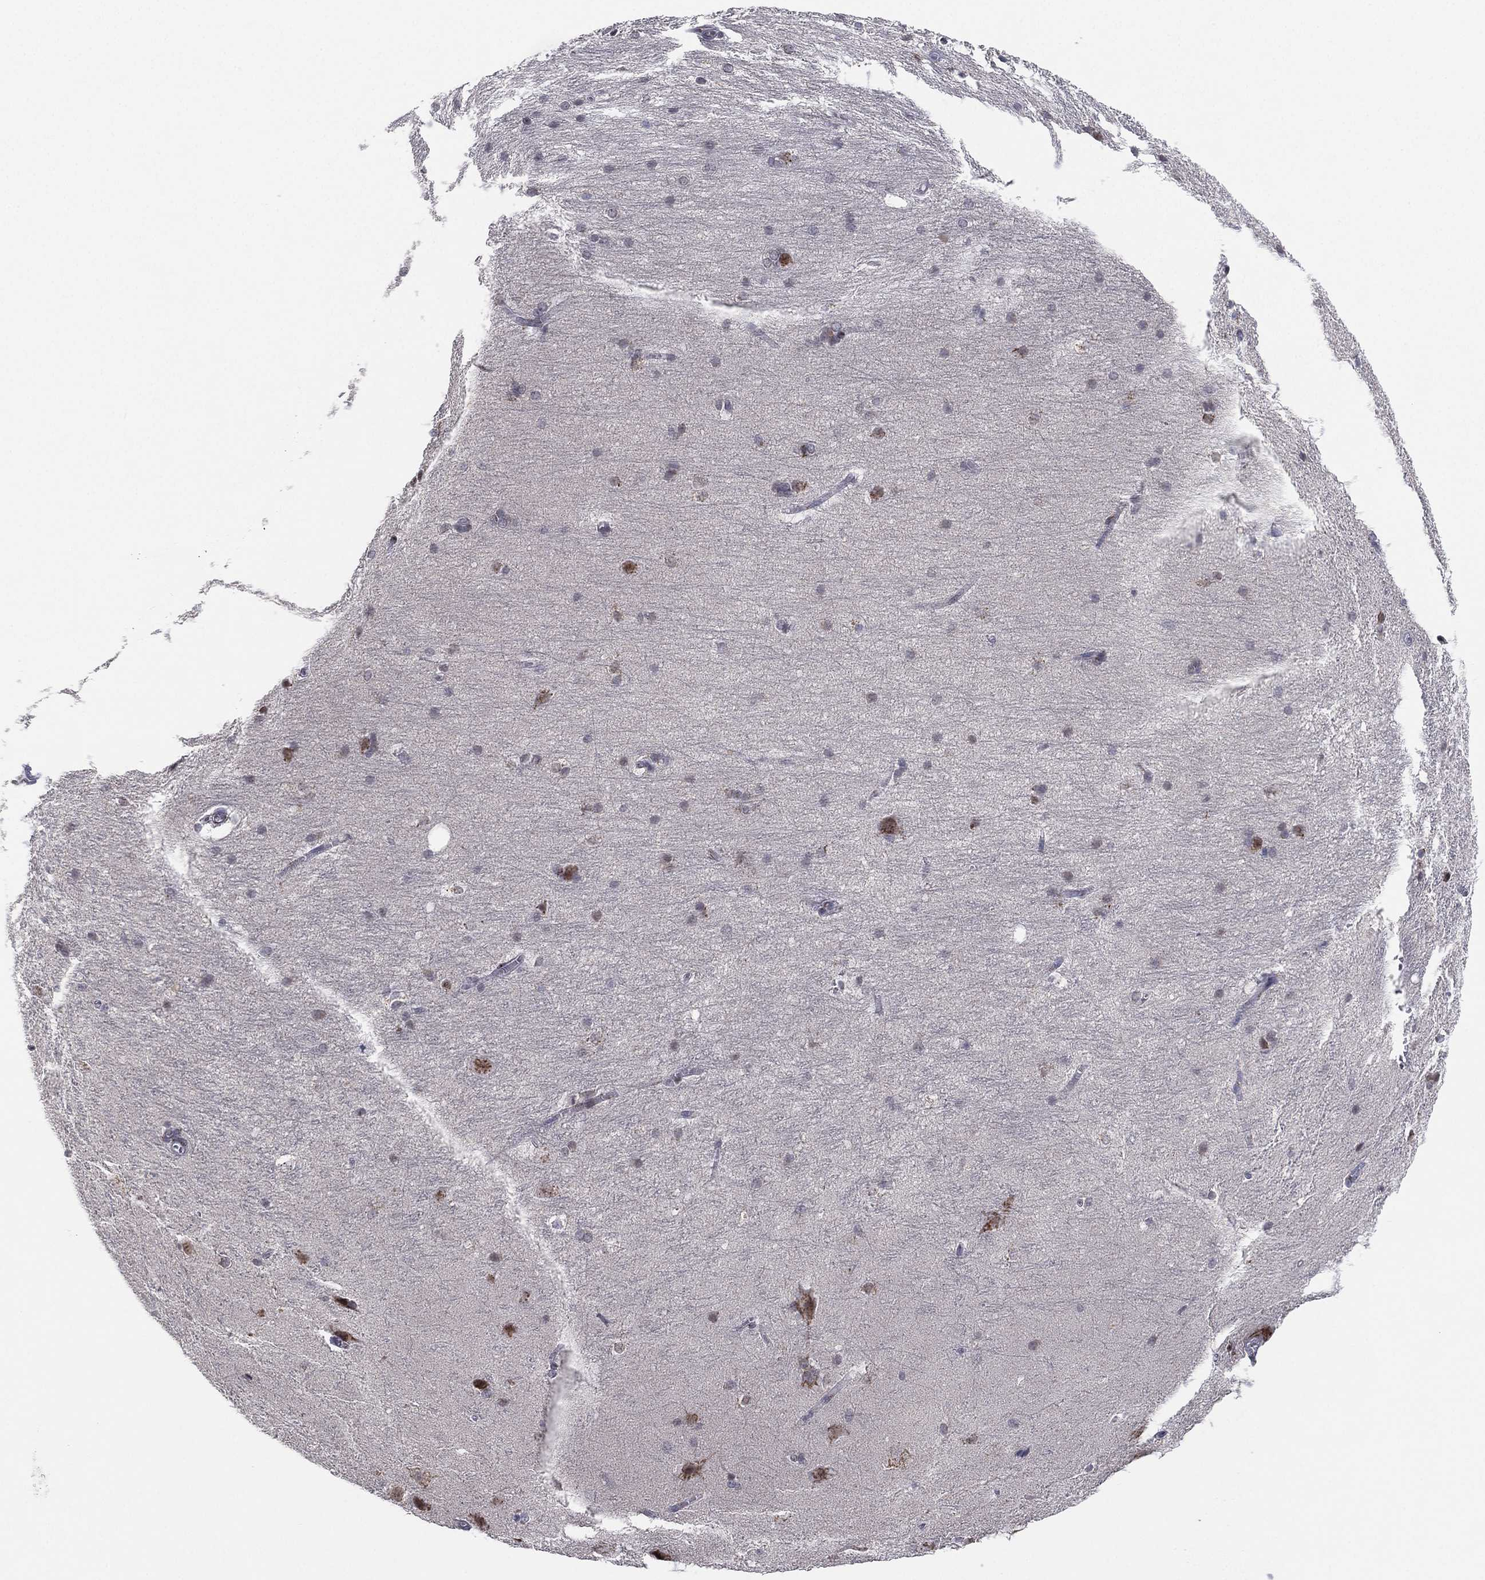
{"staining": {"intensity": "negative", "quantity": "none", "location": "none"}, "tissue": "hippocampus", "cell_type": "Glial cells", "image_type": "normal", "snomed": [{"axis": "morphology", "description": "Normal tissue, NOS"}, {"axis": "topography", "description": "Cerebral cortex"}, {"axis": "topography", "description": "Hippocampus"}], "caption": "The micrograph exhibits no significant positivity in glial cells of hippocampus. (Immunohistochemistry, brightfield microscopy, high magnification).", "gene": "CD177", "patient": {"sex": "female", "age": 19}}